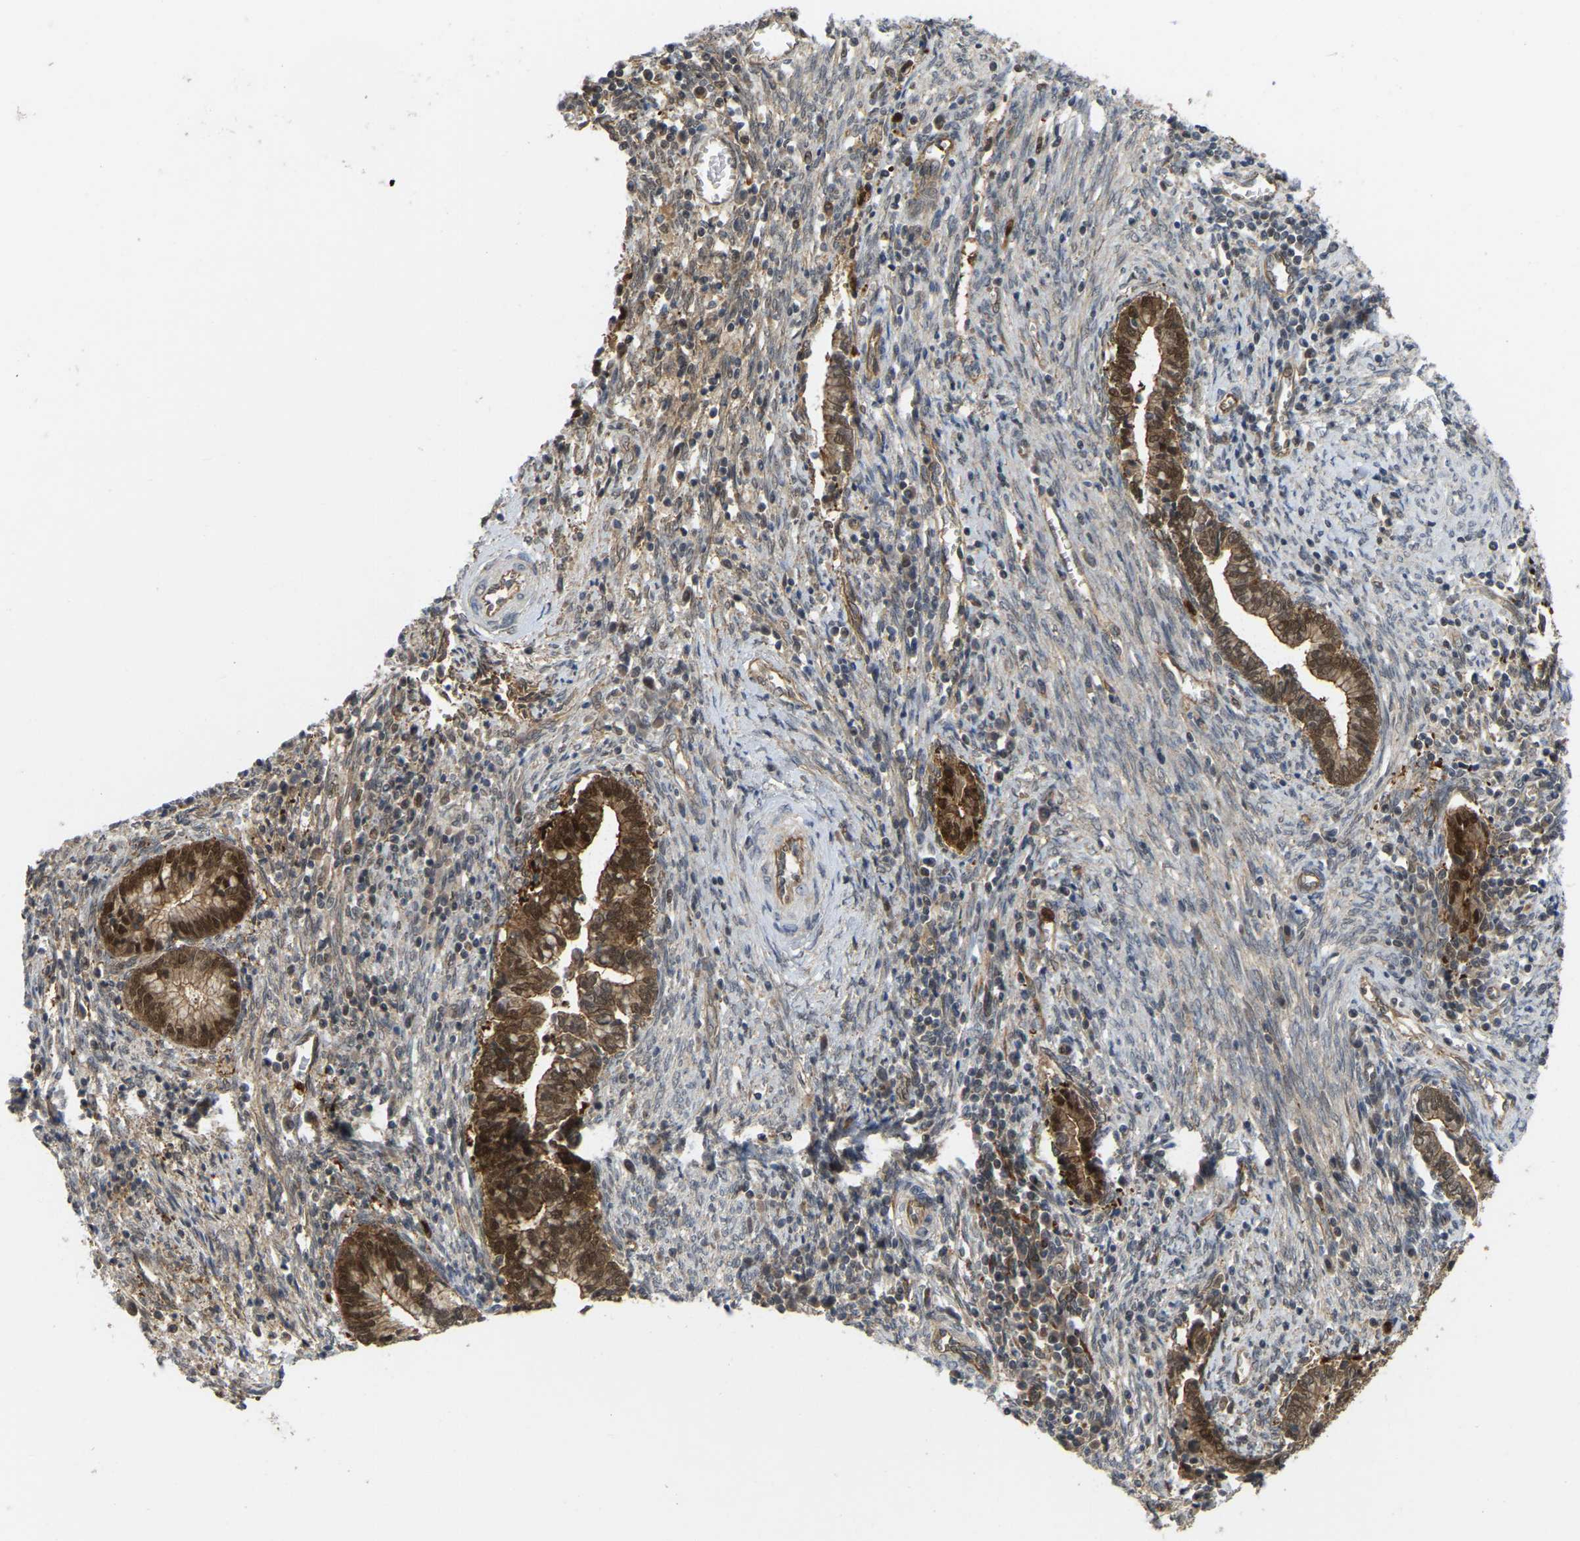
{"staining": {"intensity": "strong", "quantity": ">75%", "location": "cytoplasmic/membranous,nuclear"}, "tissue": "cervical cancer", "cell_type": "Tumor cells", "image_type": "cancer", "snomed": [{"axis": "morphology", "description": "Adenocarcinoma, NOS"}, {"axis": "topography", "description": "Cervix"}], "caption": "Protein staining reveals strong cytoplasmic/membranous and nuclear expression in approximately >75% of tumor cells in cervical cancer.", "gene": "SERPINB5", "patient": {"sex": "female", "age": 44}}